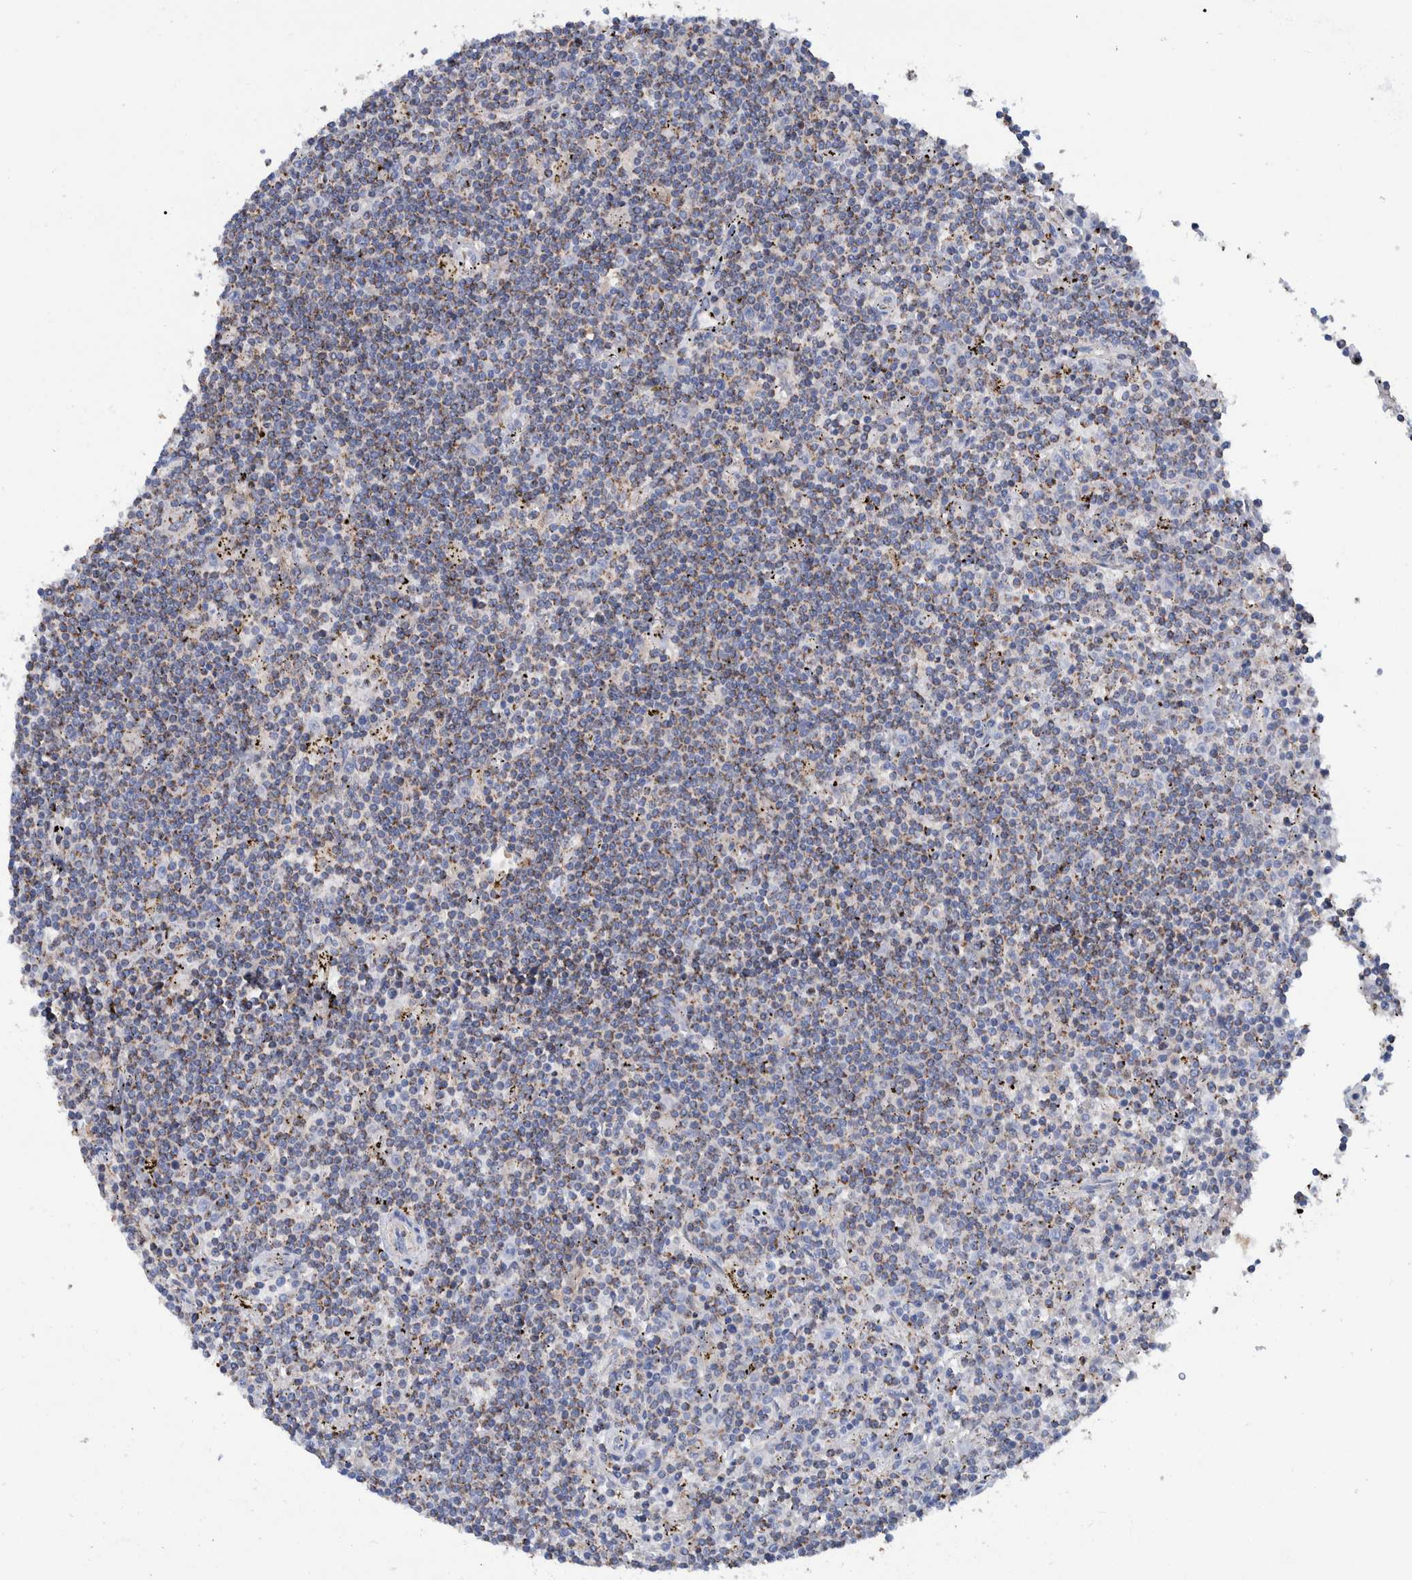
{"staining": {"intensity": "weak", "quantity": "25%-75%", "location": "cytoplasmic/membranous"}, "tissue": "lymphoma", "cell_type": "Tumor cells", "image_type": "cancer", "snomed": [{"axis": "morphology", "description": "Malignant lymphoma, non-Hodgkin's type, Low grade"}, {"axis": "topography", "description": "Spleen"}], "caption": "Malignant lymphoma, non-Hodgkin's type (low-grade) tissue shows weak cytoplasmic/membranous positivity in approximately 25%-75% of tumor cells, visualized by immunohistochemistry. (brown staining indicates protein expression, while blue staining denotes nuclei).", "gene": "DECR1", "patient": {"sex": "male", "age": 76}}